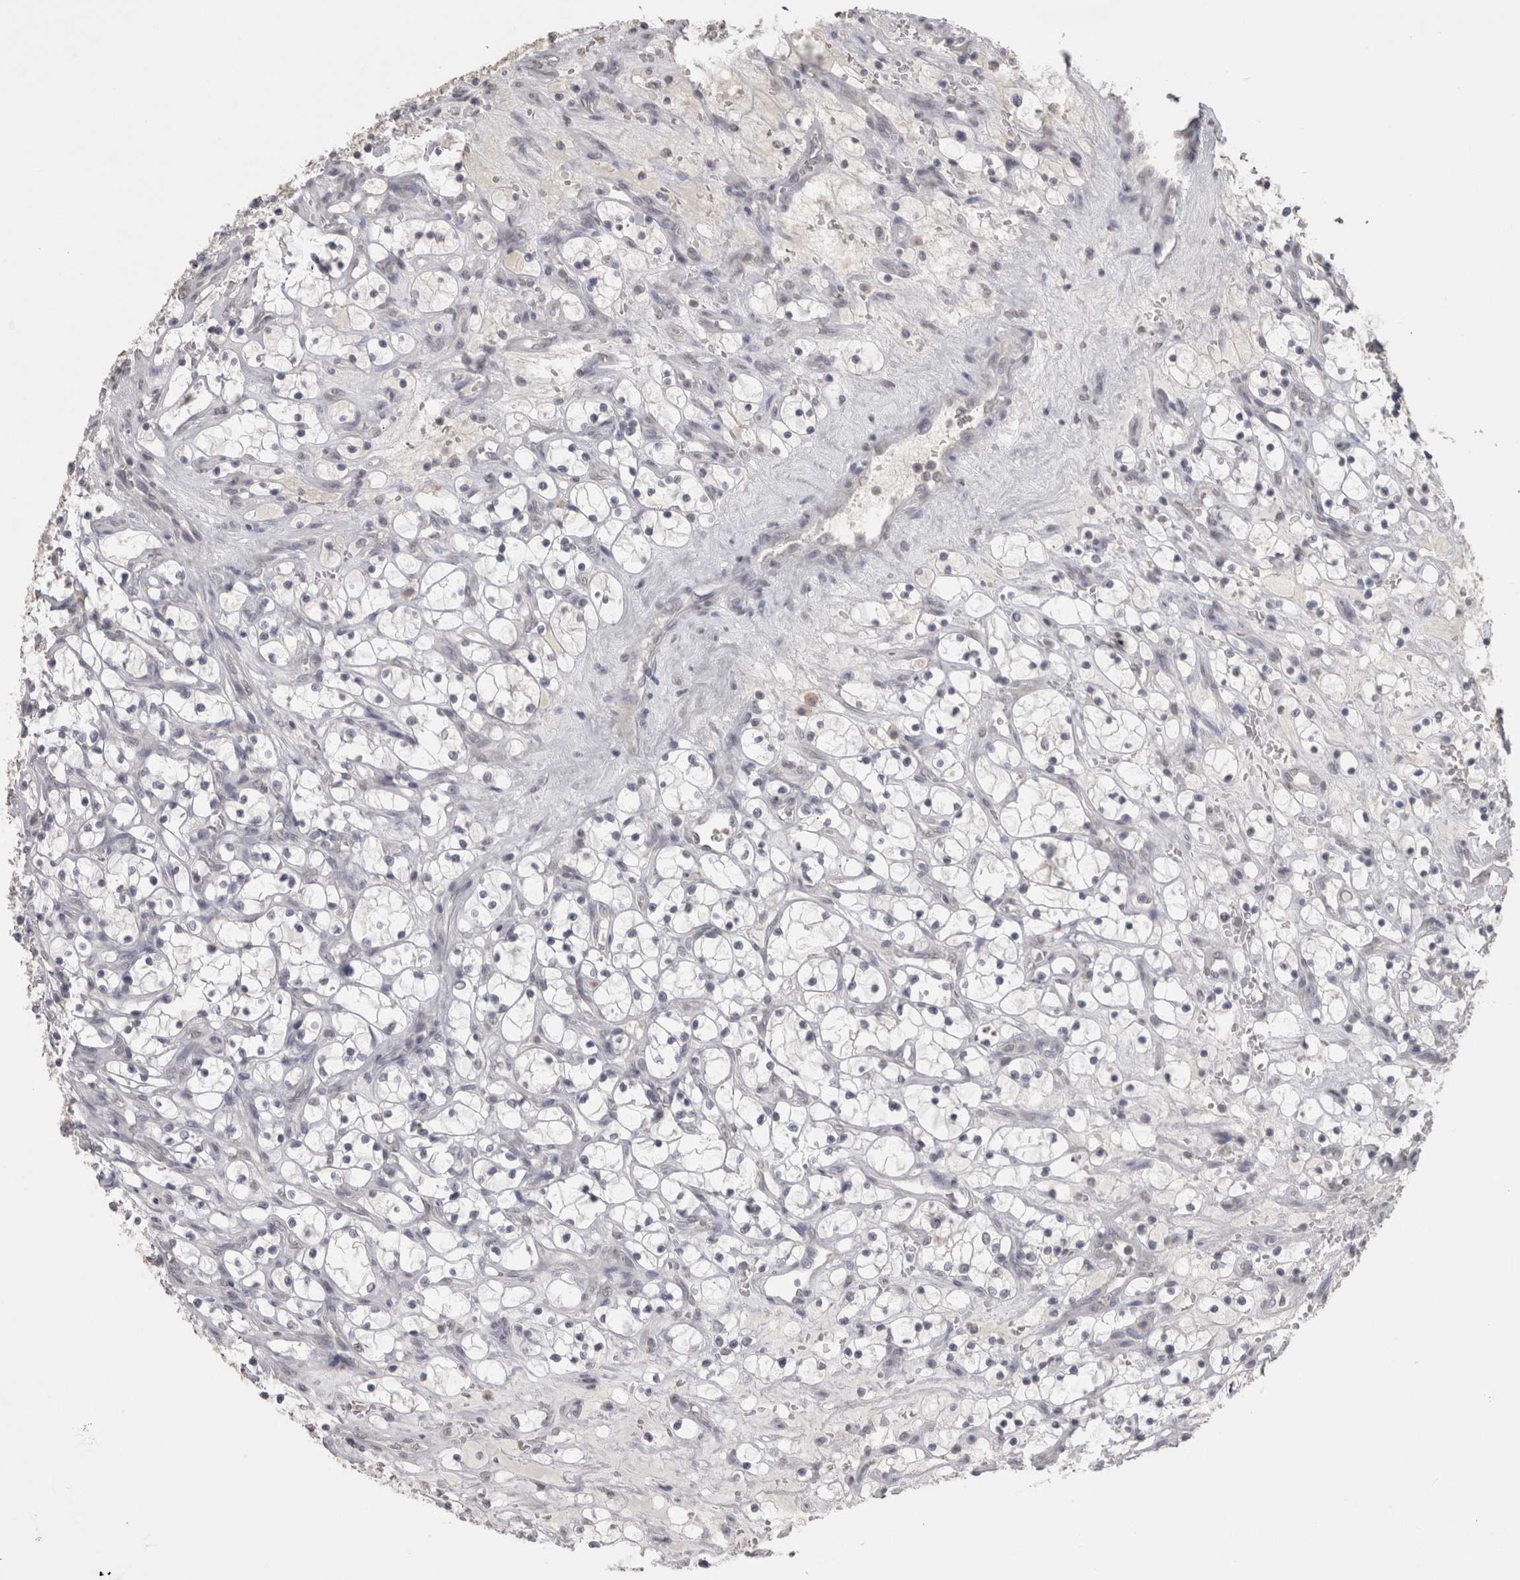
{"staining": {"intensity": "negative", "quantity": "none", "location": "none"}, "tissue": "renal cancer", "cell_type": "Tumor cells", "image_type": "cancer", "snomed": [{"axis": "morphology", "description": "Adenocarcinoma, NOS"}, {"axis": "topography", "description": "Kidney"}], "caption": "IHC histopathology image of neoplastic tissue: human renal cancer stained with DAB displays no significant protein staining in tumor cells.", "gene": "LAX1", "patient": {"sex": "female", "age": 69}}